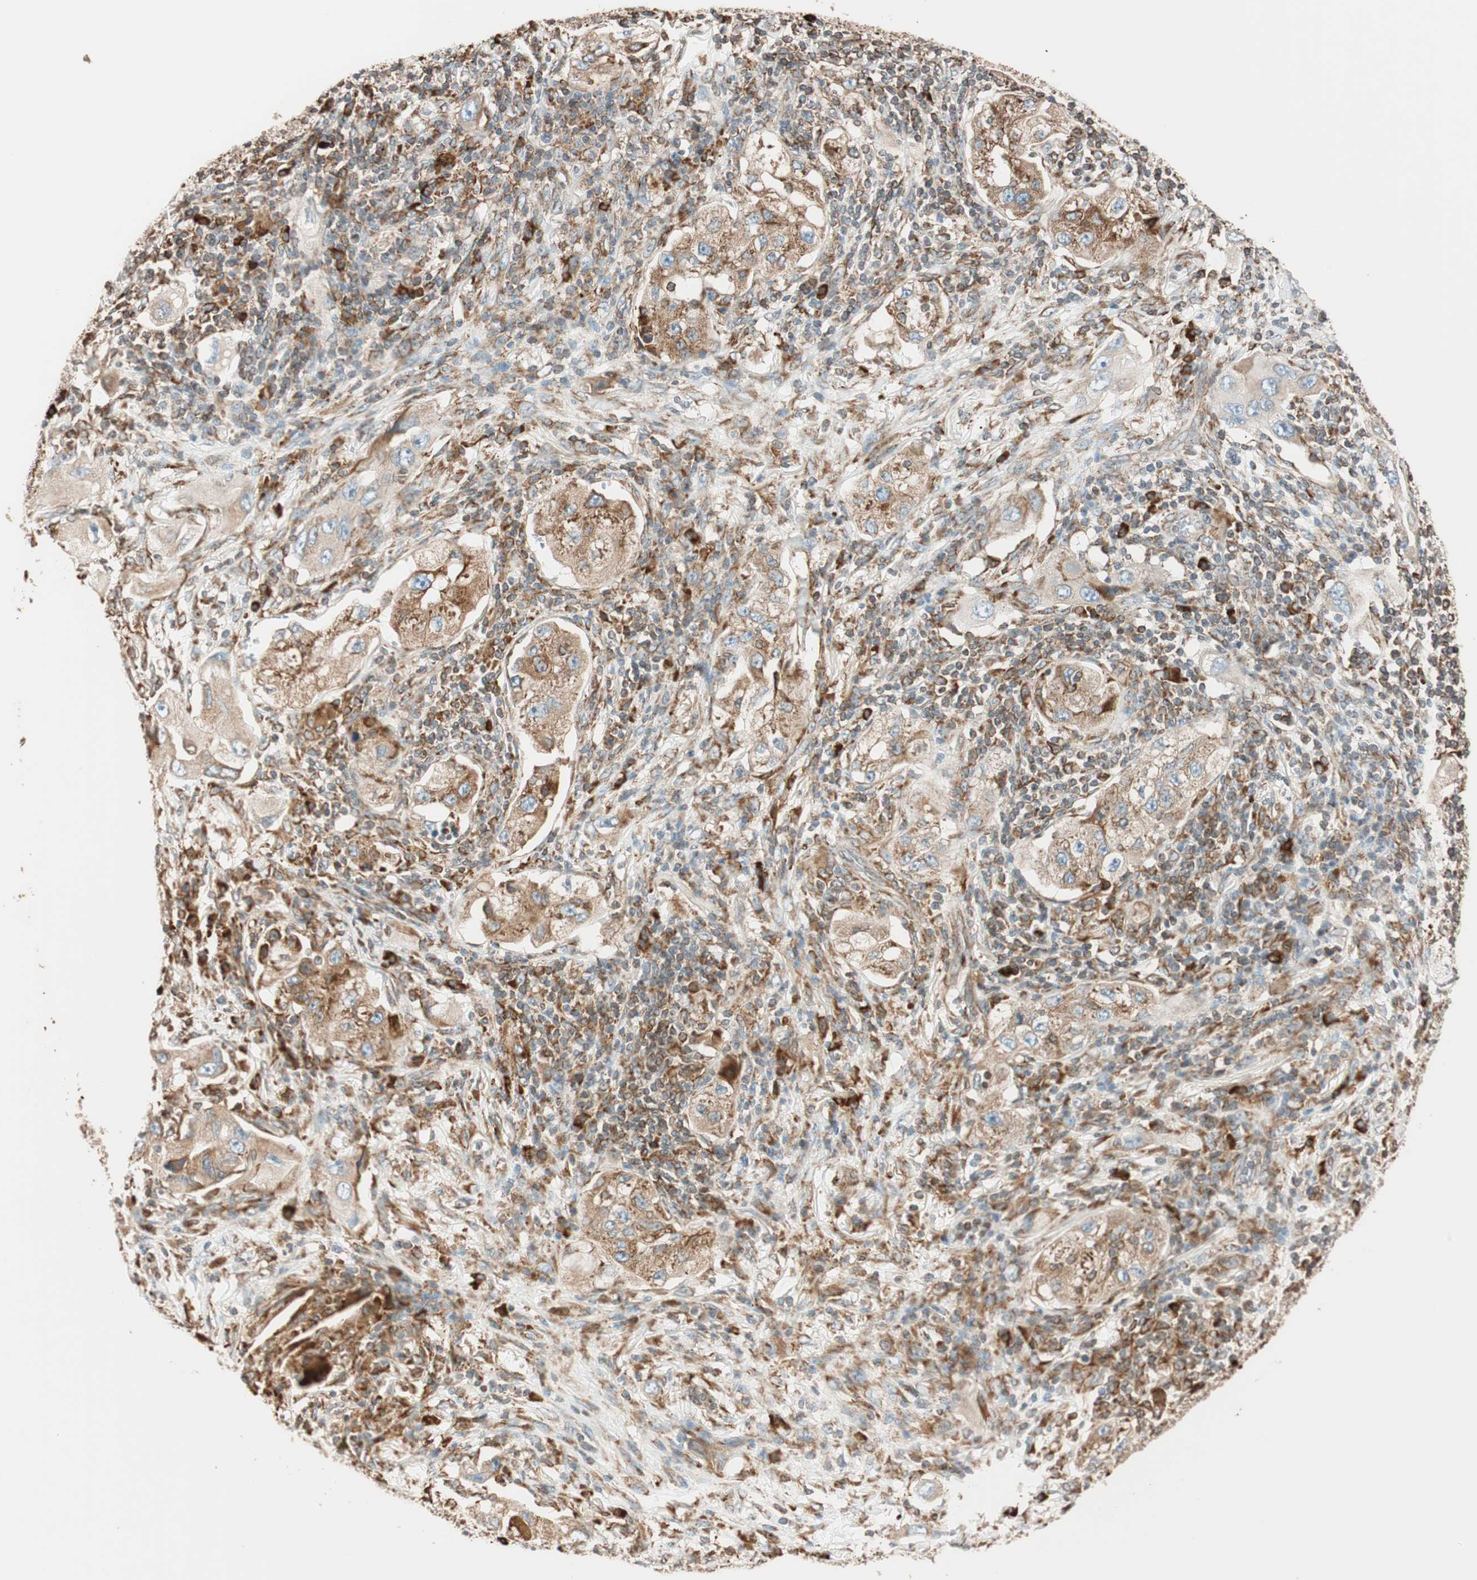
{"staining": {"intensity": "moderate", "quantity": ">75%", "location": "cytoplasmic/membranous"}, "tissue": "lung cancer", "cell_type": "Tumor cells", "image_type": "cancer", "snomed": [{"axis": "morphology", "description": "Adenocarcinoma, NOS"}, {"axis": "topography", "description": "Lung"}], "caption": "A high-resolution photomicrograph shows IHC staining of lung adenocarcinoma, which demonstrates moderate cytoplasmic/membranous positivity in about >75% of tumor cells. Using DAB (3,3'-diaminobenzidine) (brown) and hematoxylin (blue) stains, captured at high magnification using brightfield microscopy.", "gene": "PRKCSH", "patient": {"sex": "female", "age": 65}}